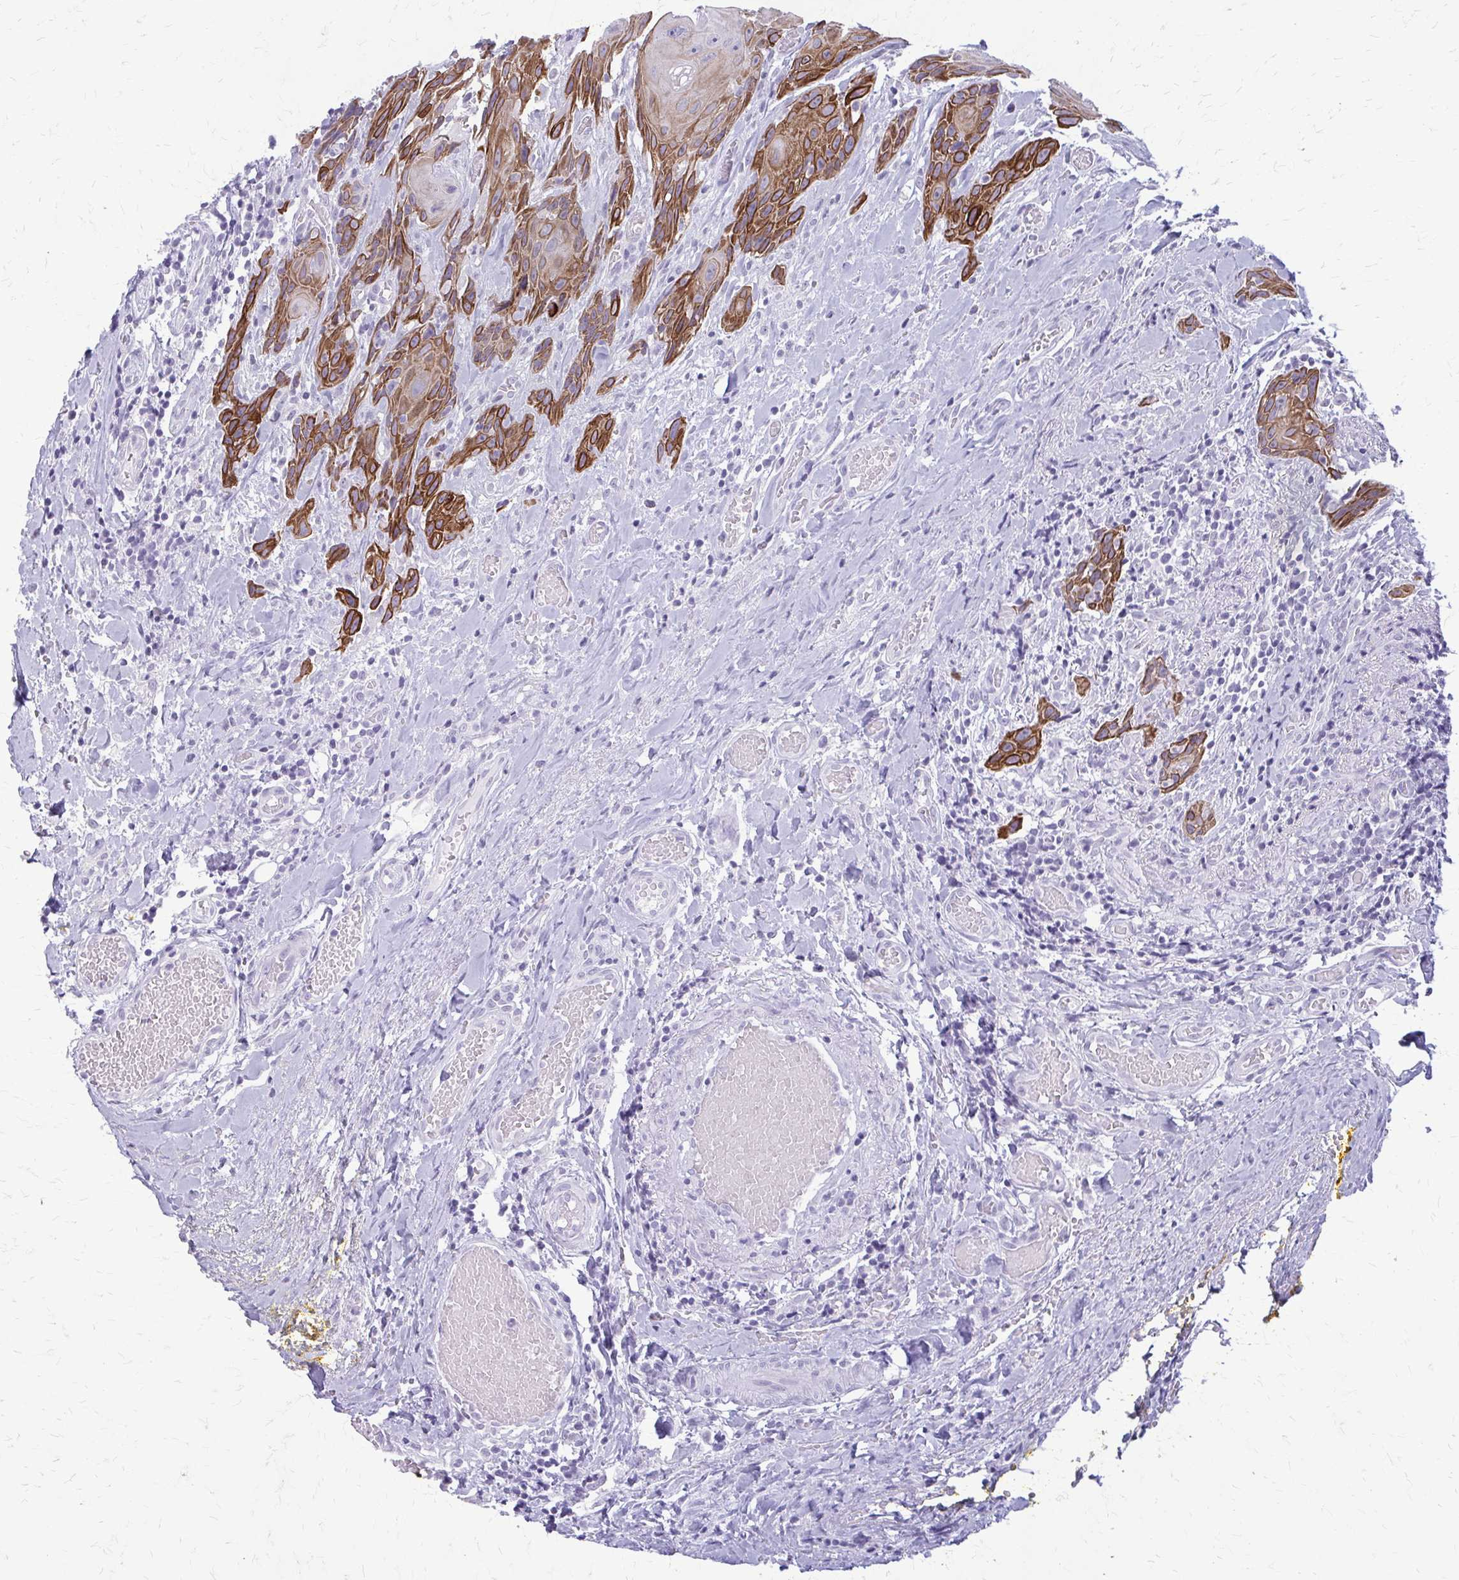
{"staining": {"intensity": "strong", "quantity": "25%-75%", "location": "cytoplasmic/membranous"}, "tissue": "head and neck cancer", "cell_type": "Tumor cells", "image_type": "cancer", "snomed": [{"axis": "morphology", "description": "Squamous cell carcinoma, NOS"}, {"axis": "topography", "description": "Oral tissue"}, {"axis": "topography", "description": "Head-Neck"}], "caption": "An immunohistochemistry image of neoplastic tissue is shown. Protein staining in brown labels strong cytoplasmic/membranous positivity in head and neck cancer (squamous cell carcinoma) within tumor cells.", "gene": "KRT5", "patient": {"sex": "male", "age": 49}}